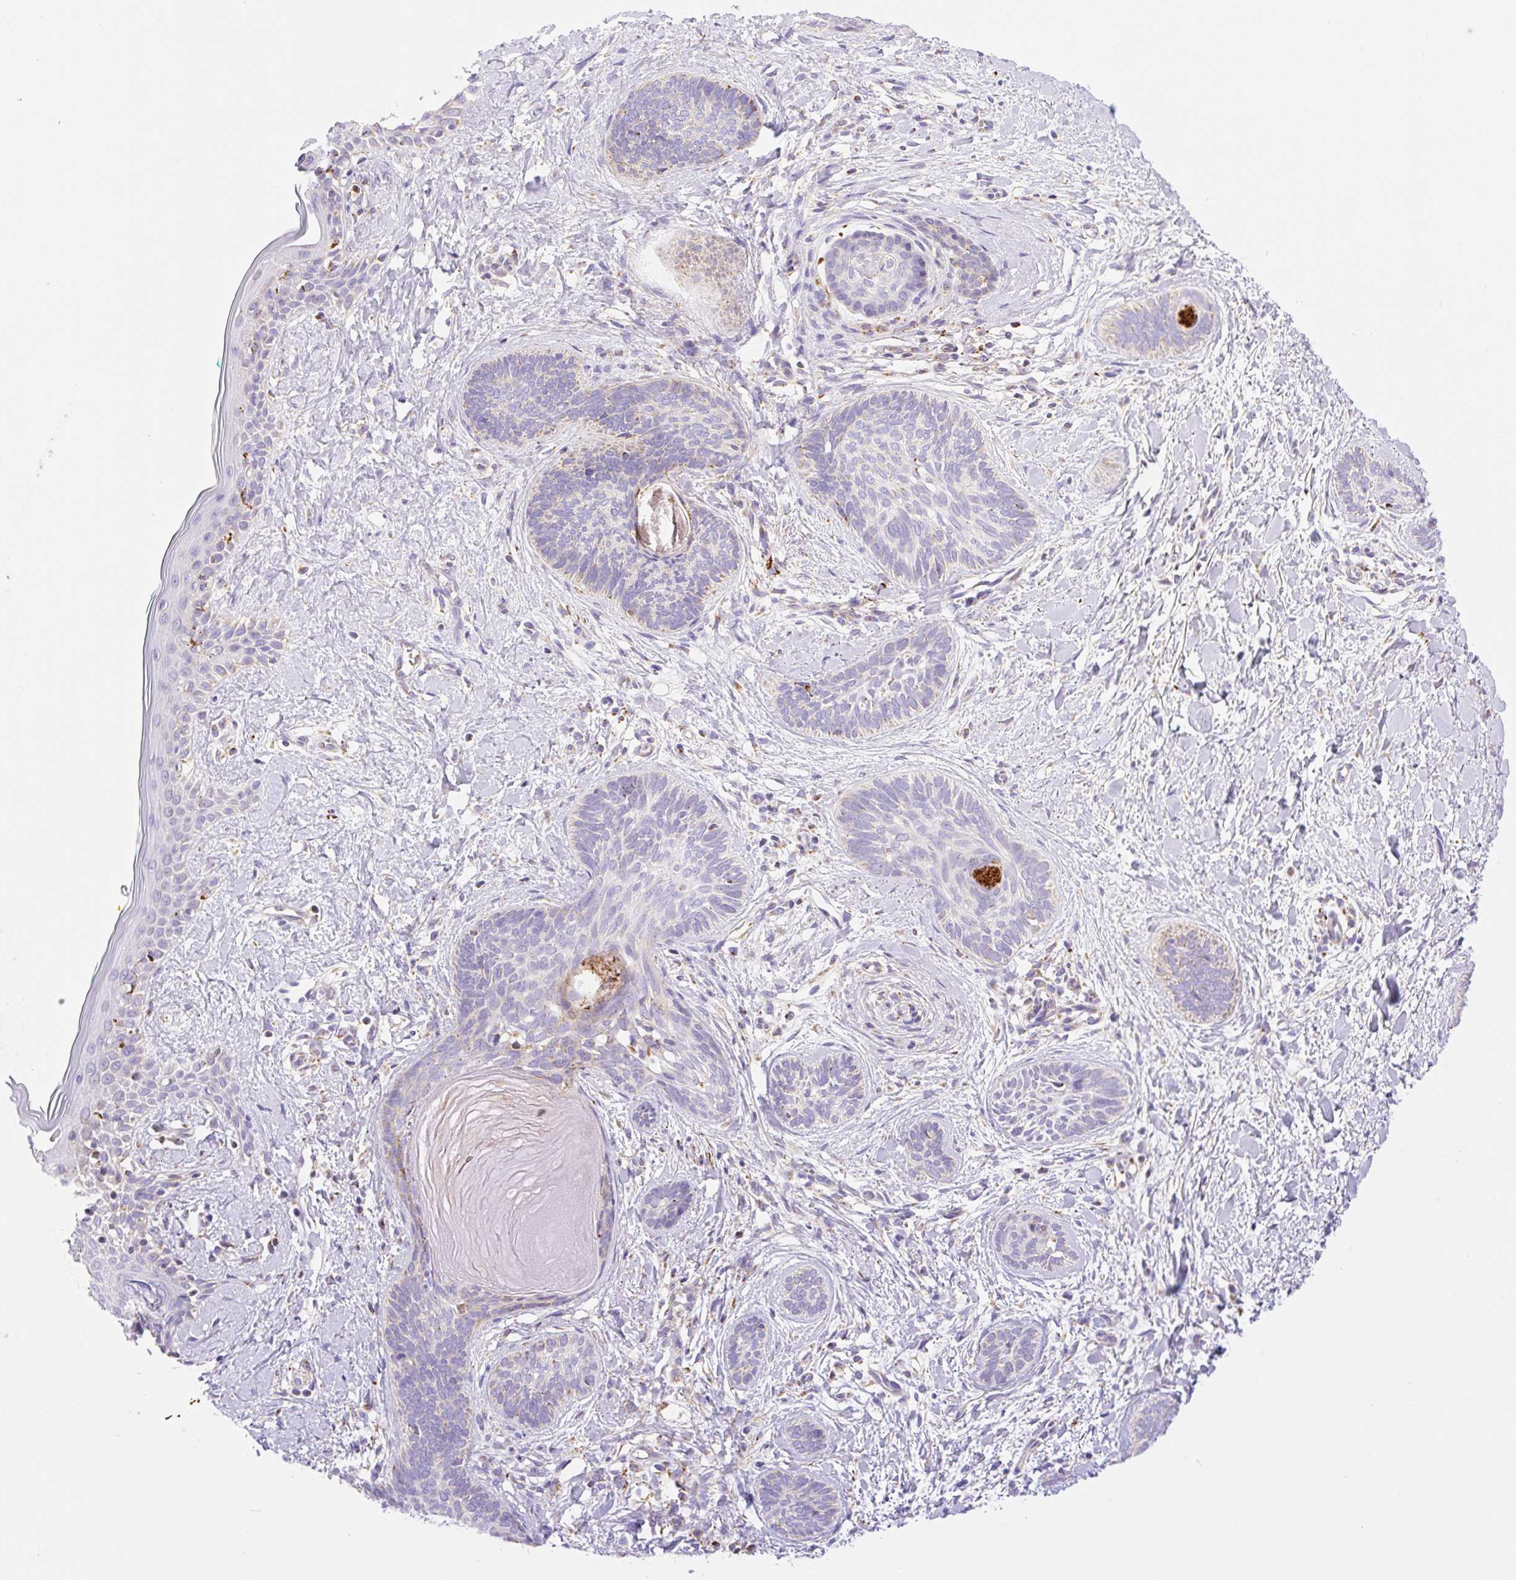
{"staining": {"intensity": "moderate", "quantity": "<25%", "location": "cytoplasmic/membranous"}, "tissue": "skin cancer", "cell_type": "Tumor cells", "image_type": "cancer", "snomed": [{"axis": "morphology", "description": "Basal cell carcinoma"}, {"axis": "topography", "description": "Skin"}], "caption": "IHC (DAB (3,3'-diaminobenzidine)) staining of human skin cancer reveals moderate cytoplasmic/membranous protein staining in approximately <25% of tumor cells.", "gene": "ETNK2", "patient": {"sex": "female", "age": 81}}